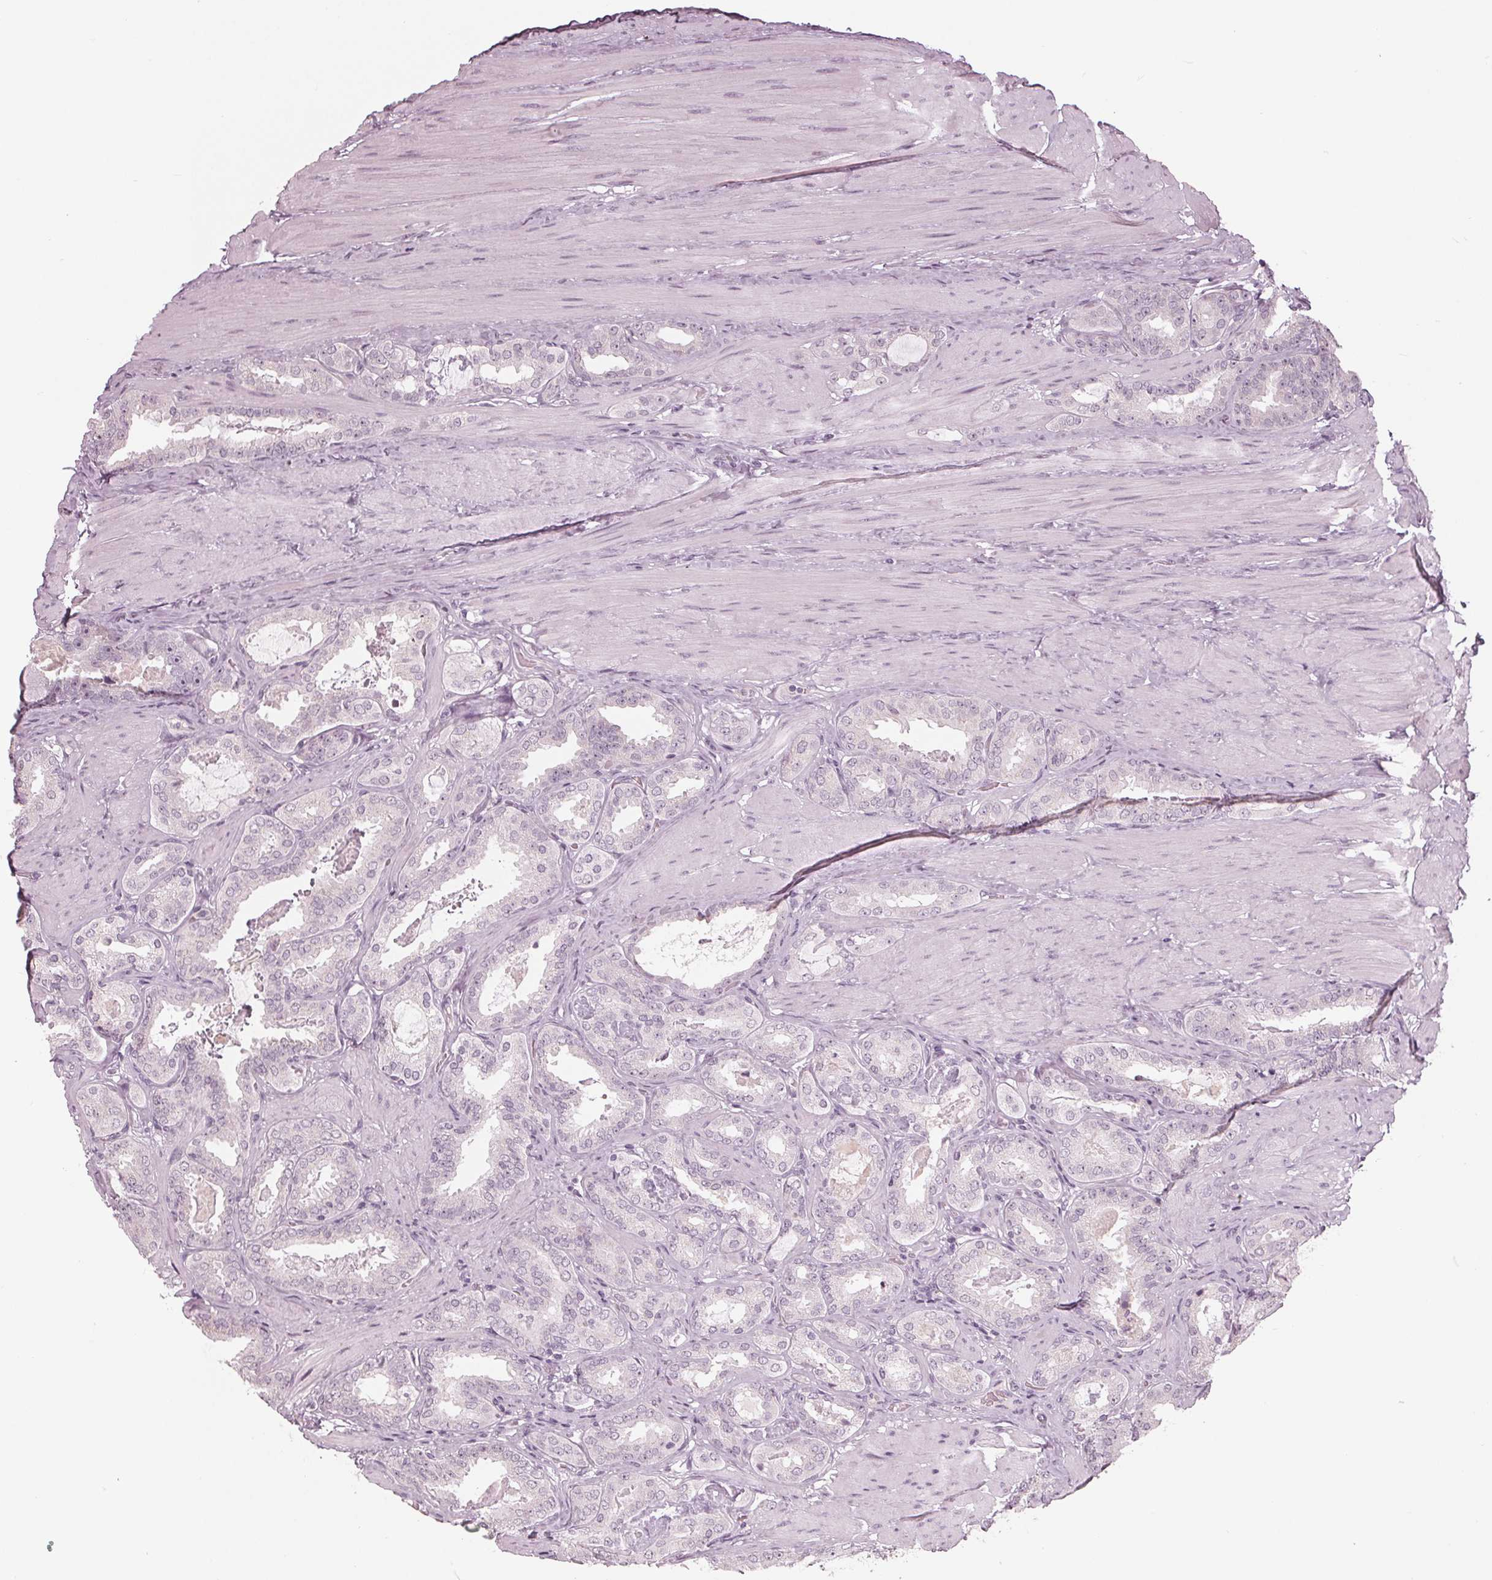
{"staining": {"intensity": "negative", "quantity": "none", "location": "none"}, "tissue": "prostate cancer", "cell_type": "Tumor cells", "image_type": "cancer", "snomed": [{"axis": "morphology", "description": "Adenocarcinoma, High grade"}, {"axis": "topography", "description": "Prostate"}], "caption": "Immunohistochemistry (IHC) micrograph of prostate cancer stained for a protein (brown), which demonstrates no positivity in tumor cells.", "gene": "ADPRHL1", "patient": {"sex": "male", "age": 63}}